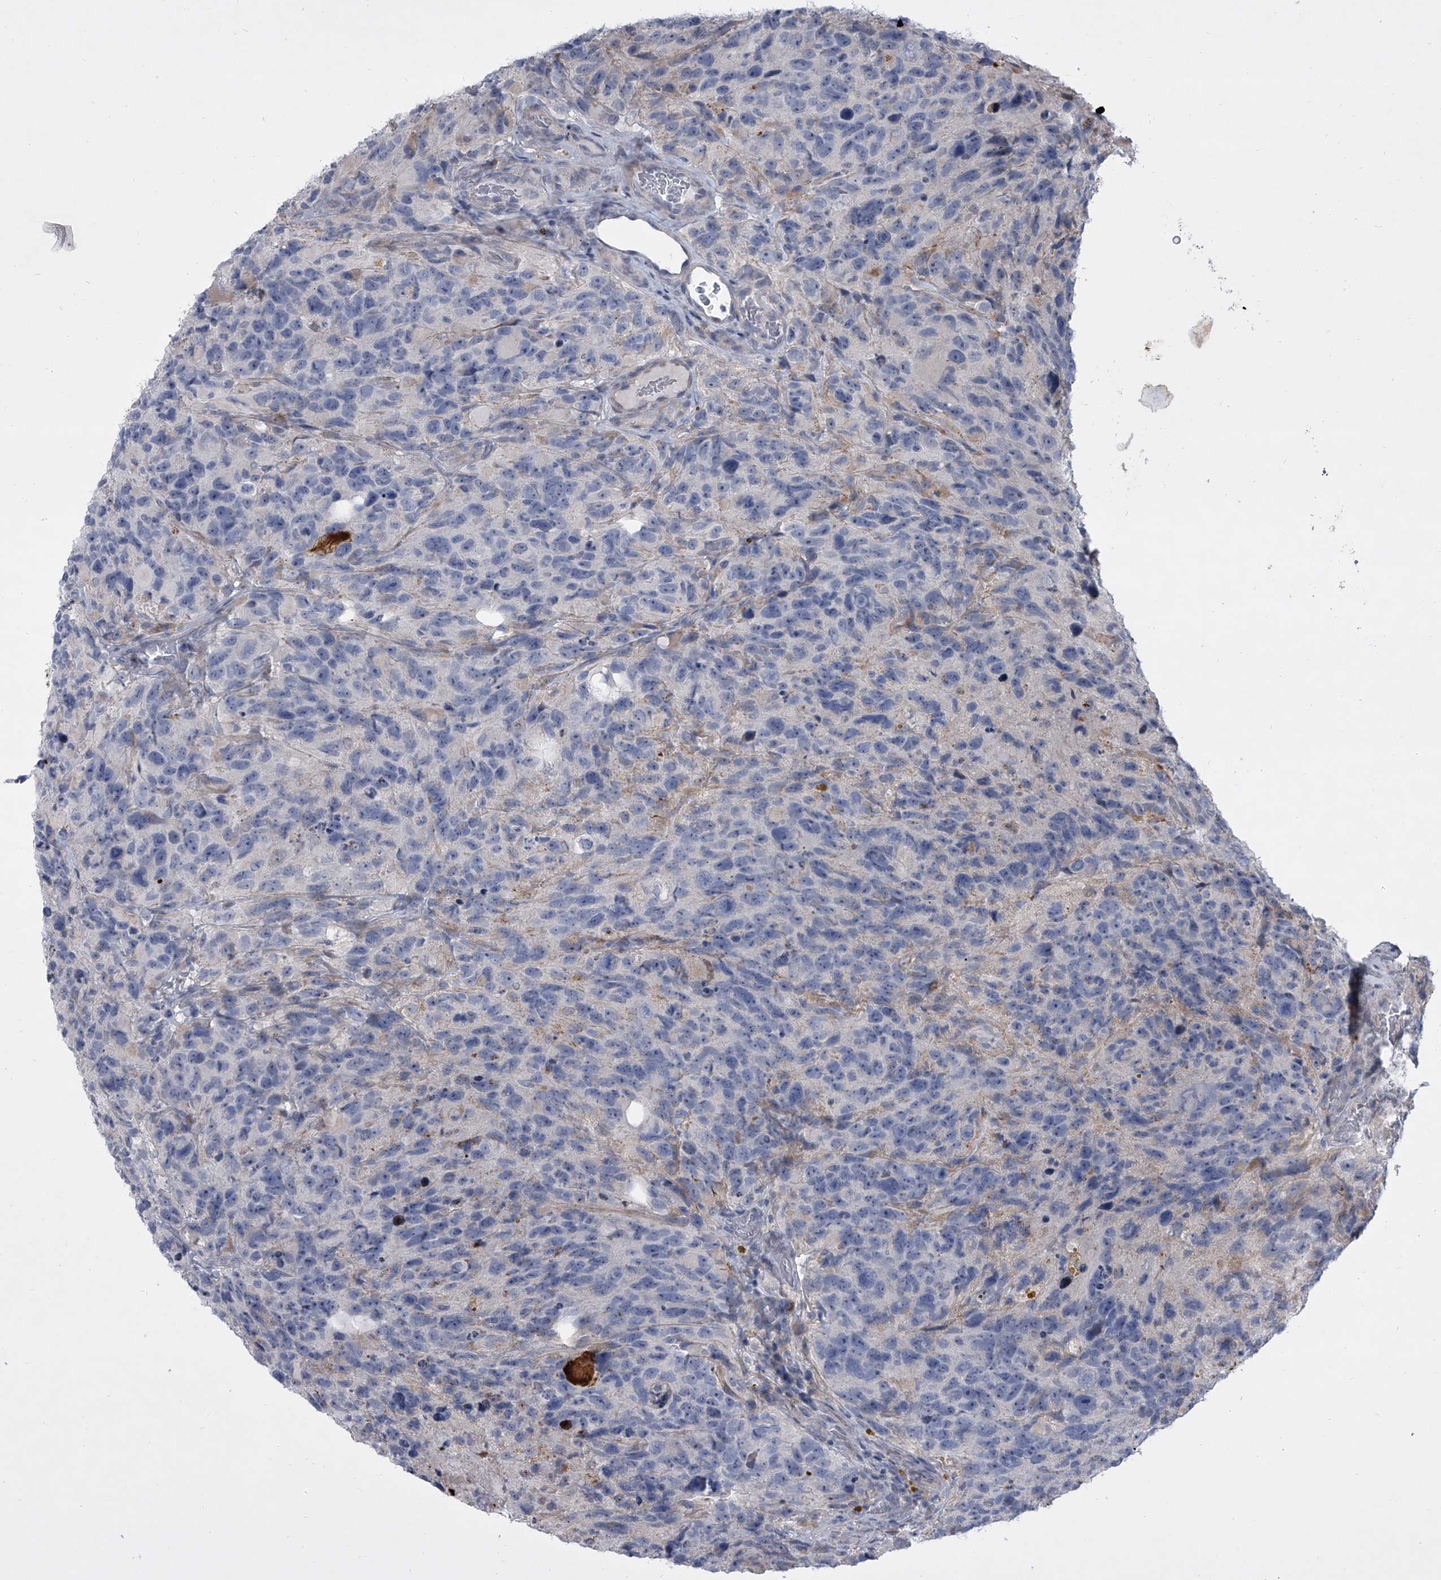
{"staining": {"intensity": "negative", "quantity": "none", "location": "none"}, "tissue": "glioma", "cell_type": "Tumor cells", "image_type": "cancer", "snomed": [{"axis": "morphology", "description": "Glioma, malignant, High grade"}, {"axis": "topography", "description": "Brain"}], "caption": "Protein analysis of glioma reveals no significant expression in tumor cells.", "gene": "HEATR6", "patient": {"sex": "male", "age": 69}}